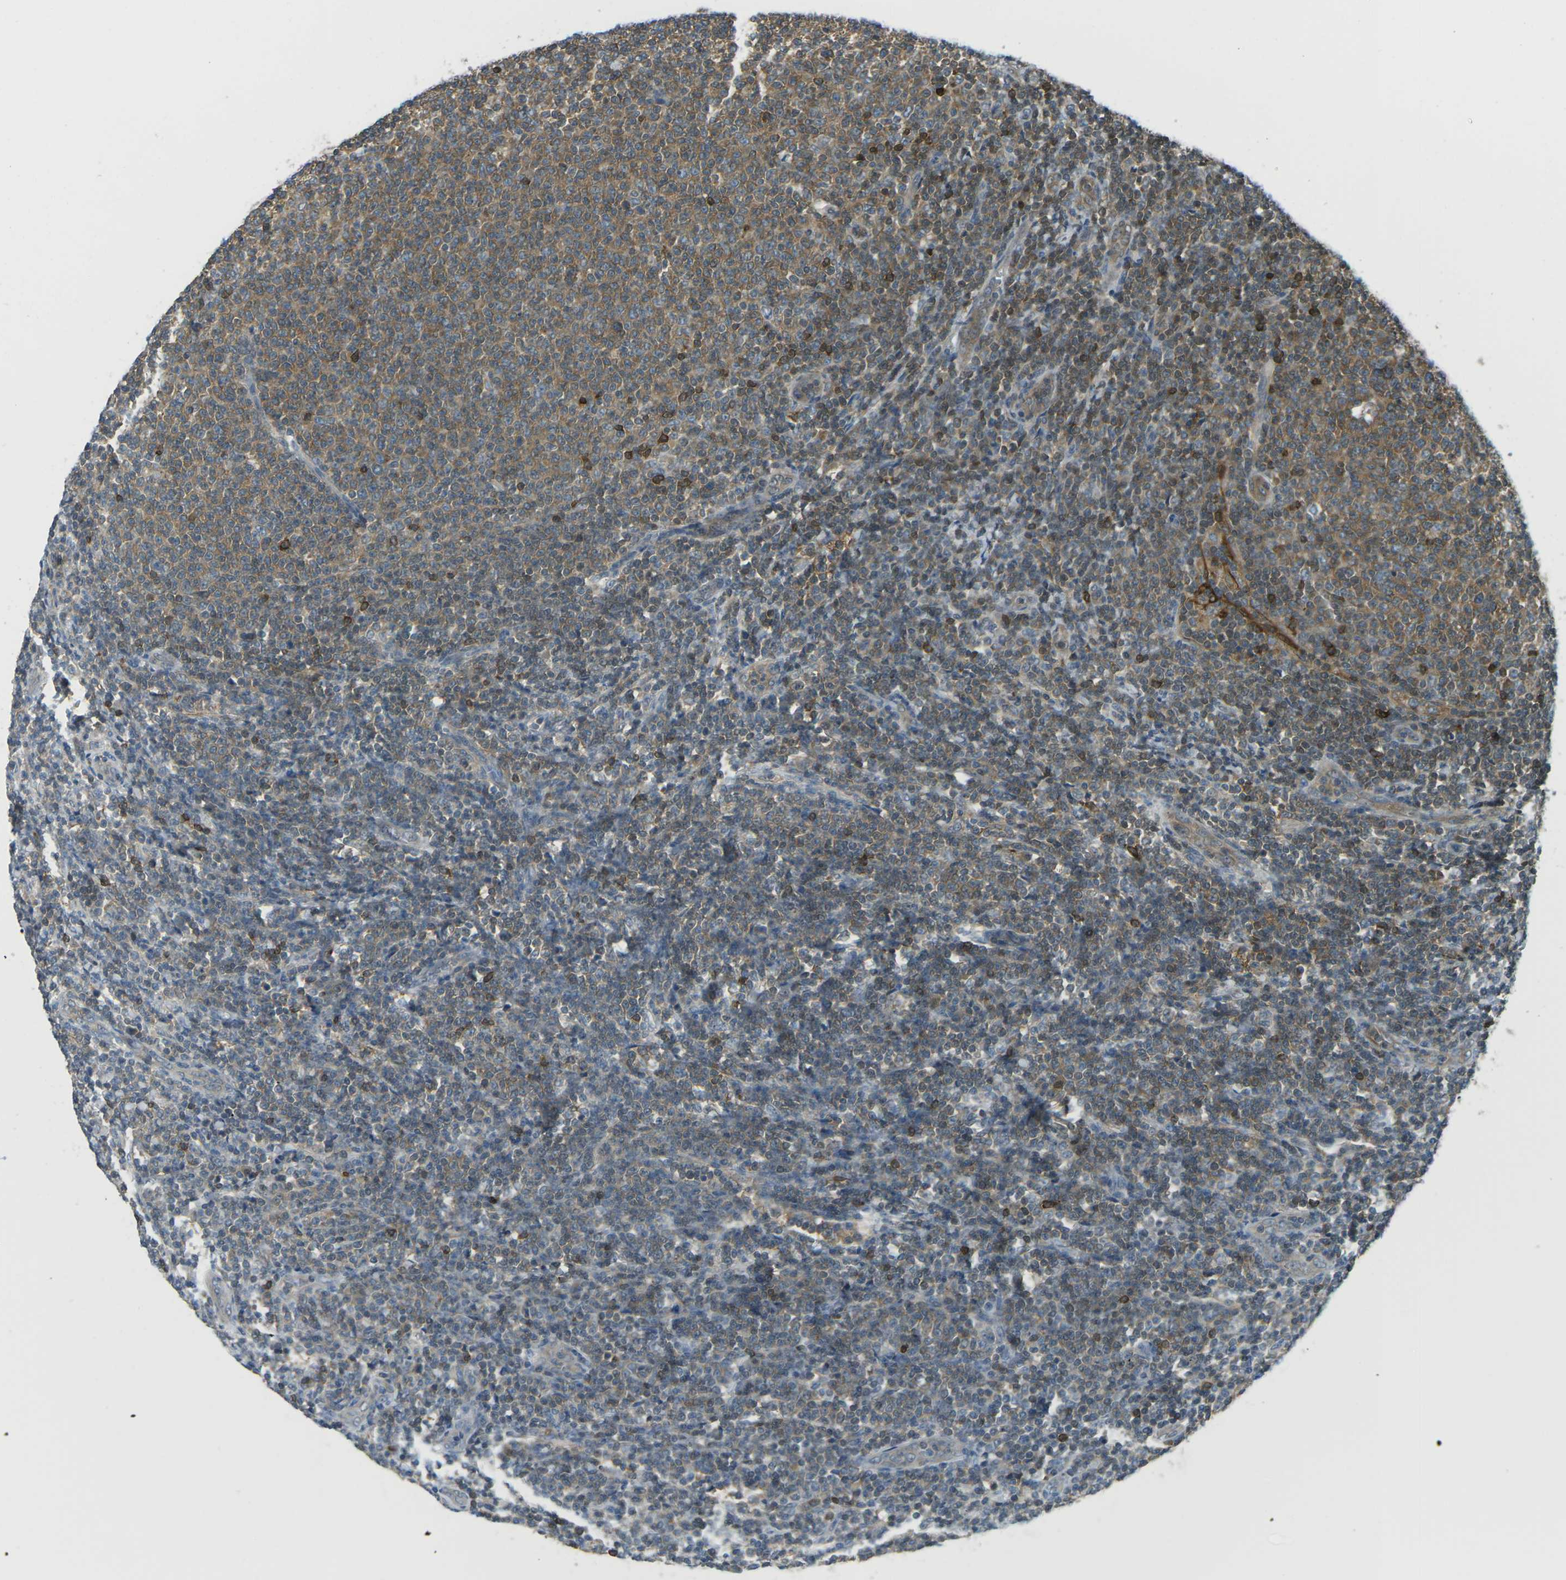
{"staining": {"intensity": "moderate", "quantity": ">75%", "location": "cytoplasmic/membranous"}, "tissue": "lymphoma", "cell_type": "Tumor cells", "image_type": "cancer", "snomed": [{"axis": "morphology", "description": "Malignant lymphoma, non-Hodgkin's type, Low grade"}, {"axis": "topography", "description": "Lymph node"}], "caption": "Protein staining by immunohistochemistry displays moderate cytoplasmic/membranous staining in about >75% of tumor cells in lymphoma.", "gene": "PIEZO2", "patient": {"sex": "male", "age": 66}}